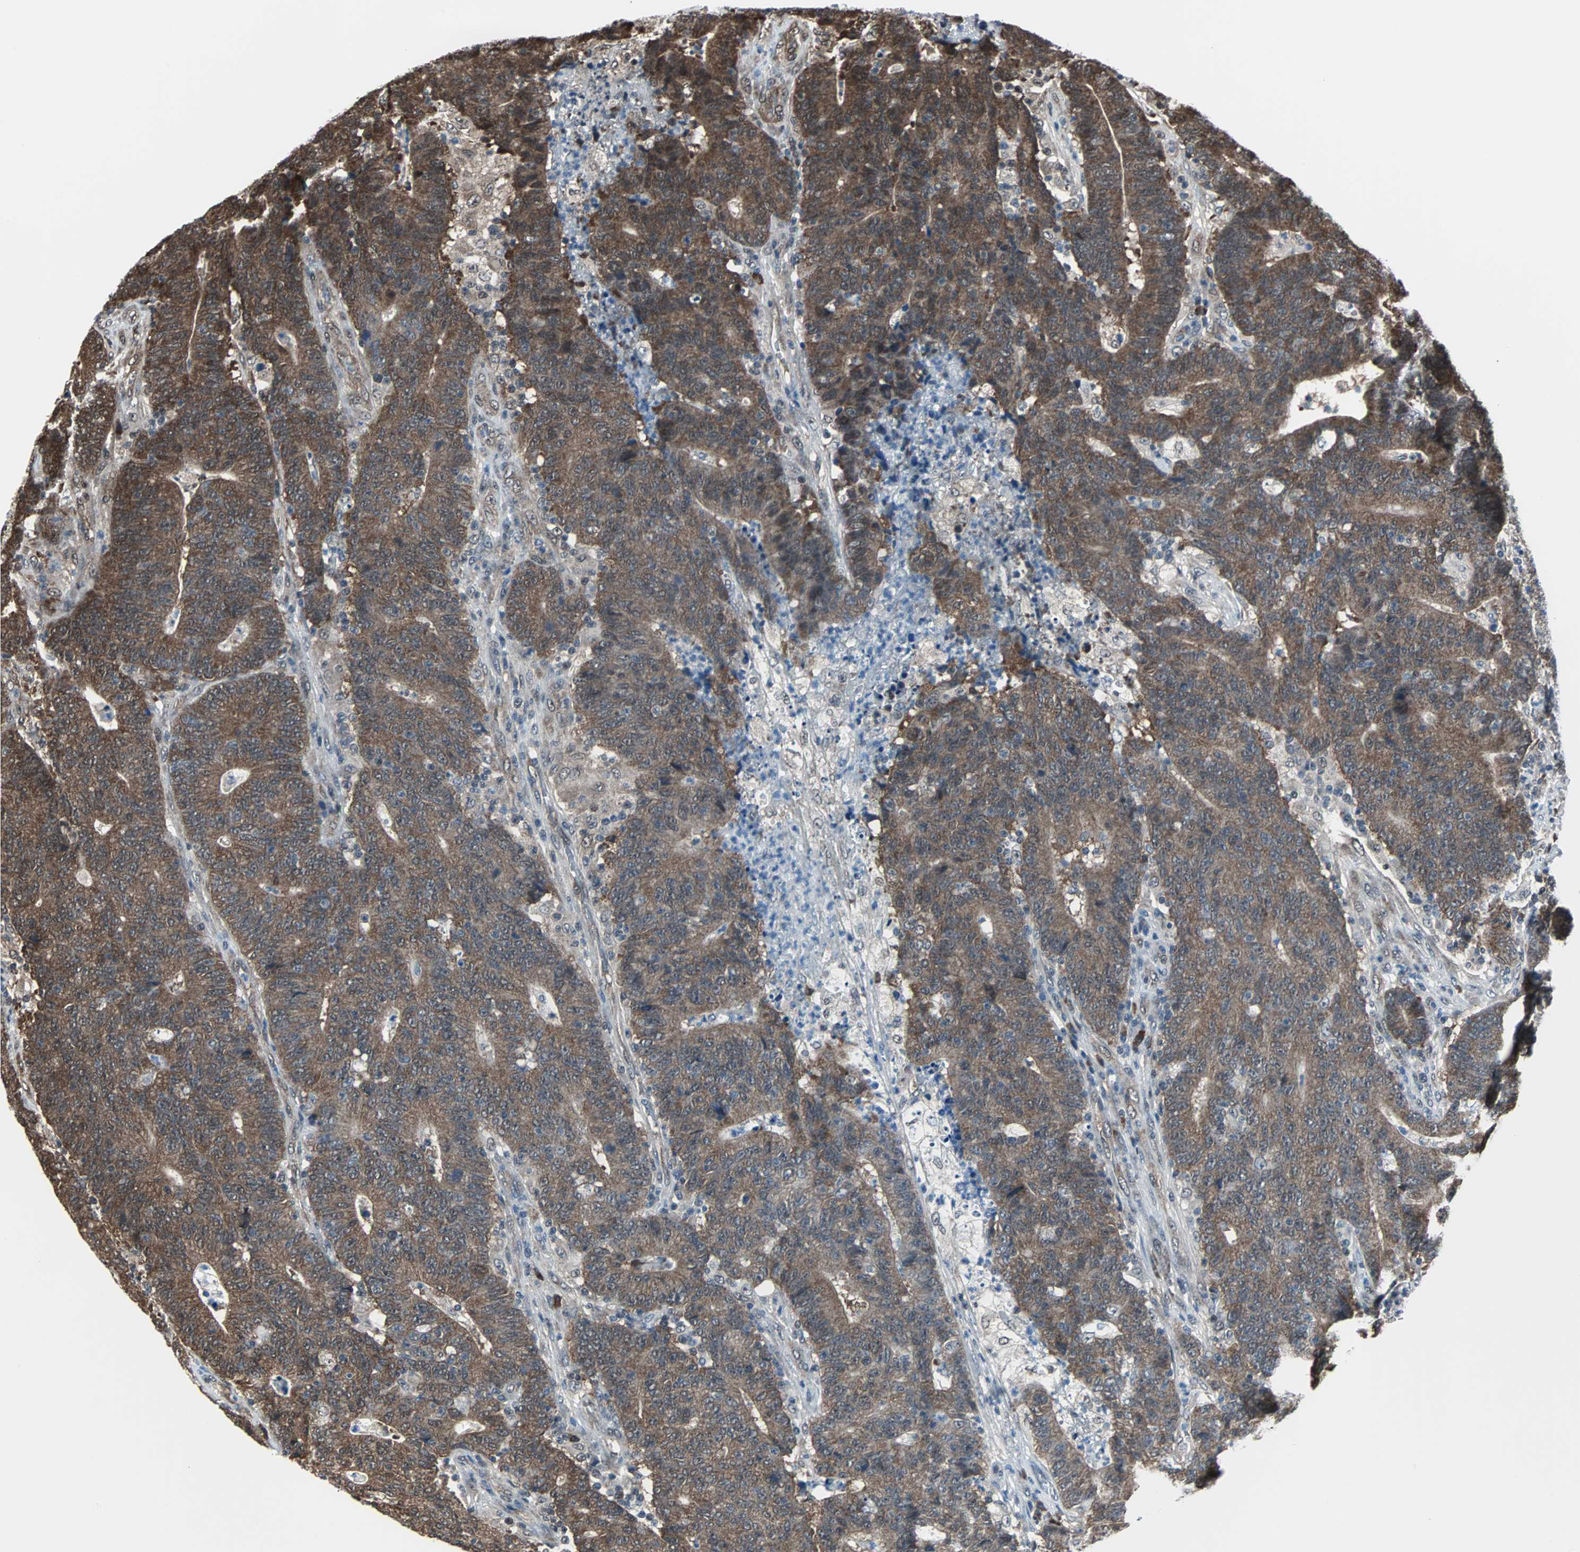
{"staining": {"intensity": "moderate", "quantity": ">75%", "location": "cytoplasmic/membranous"}, "tissue": "colorectal cancer", "cell_type": "Tumor cells", "image_type": "cancer", "snomed": [{"axis": "morphology", "description": "Normal tissue, NOS"}, {"axis": "morphology", "description": "Adenocarcinoma, NOS"}, {"axis": "topography", "description": "Colon"}], "caption": "Colorectal adenocarcinoma stained with a protein marker shows moderate staining in tumor cells.", "gene": "VCP", "patient": {"sex": "female", "age": 75}}